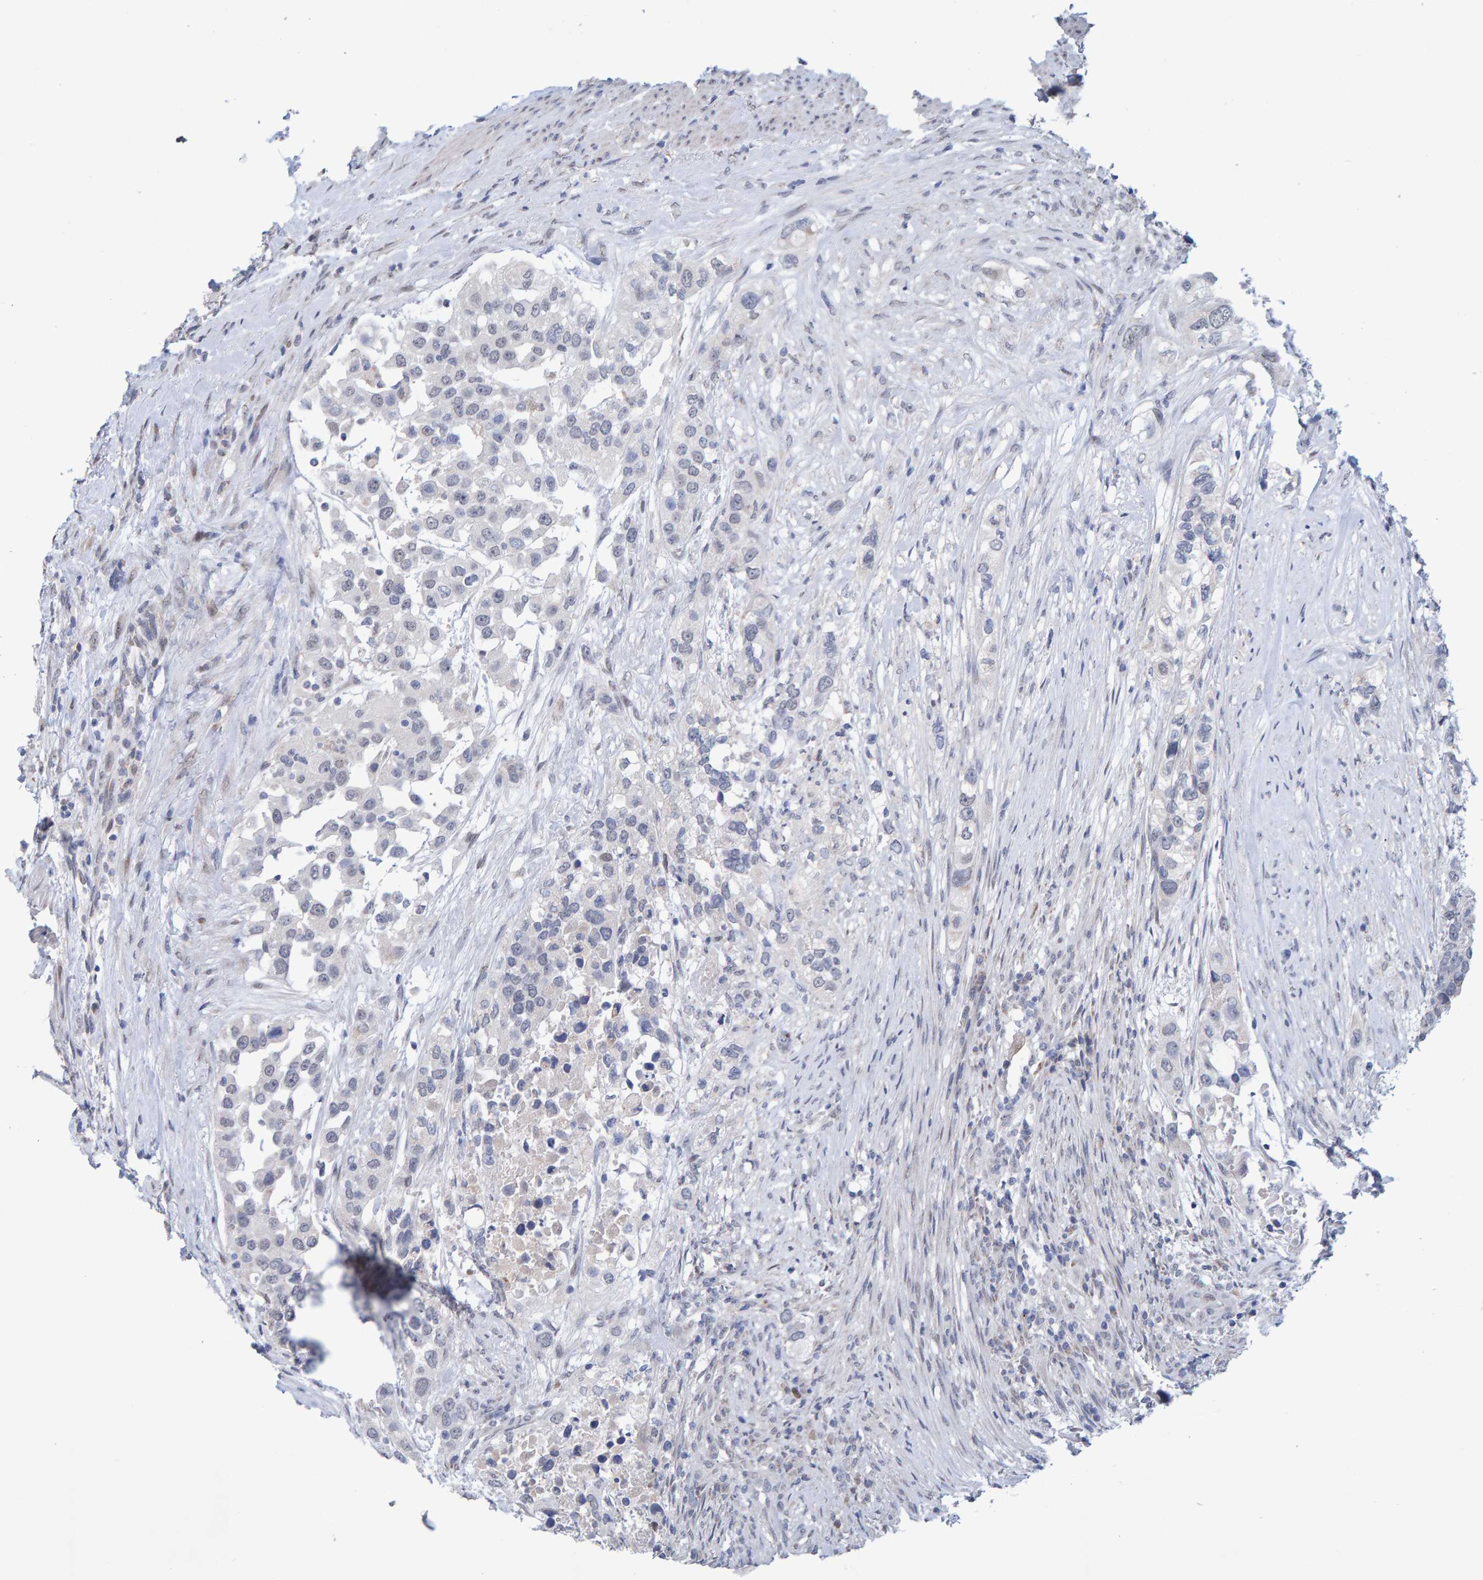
{"staining": {"intensity": "negative", "quantity": "none", "location": "none"}, "tissue": "urothelial cancer", "cell_type": "Tumor cells", "image_type": "cancer", "snomed": [{"axis": "morphology", "description": "Urothelial carcinoma, High grade"}, {"axis": "topography", "description": "Urinary bladder"}], "caption": "Tumor cells are negative for brown protein staining in urothelial cancer. (DAB immunohistochemistry, high magnification).", "gene": "USP43", "patient": {"sex": "female", "age": 80}}